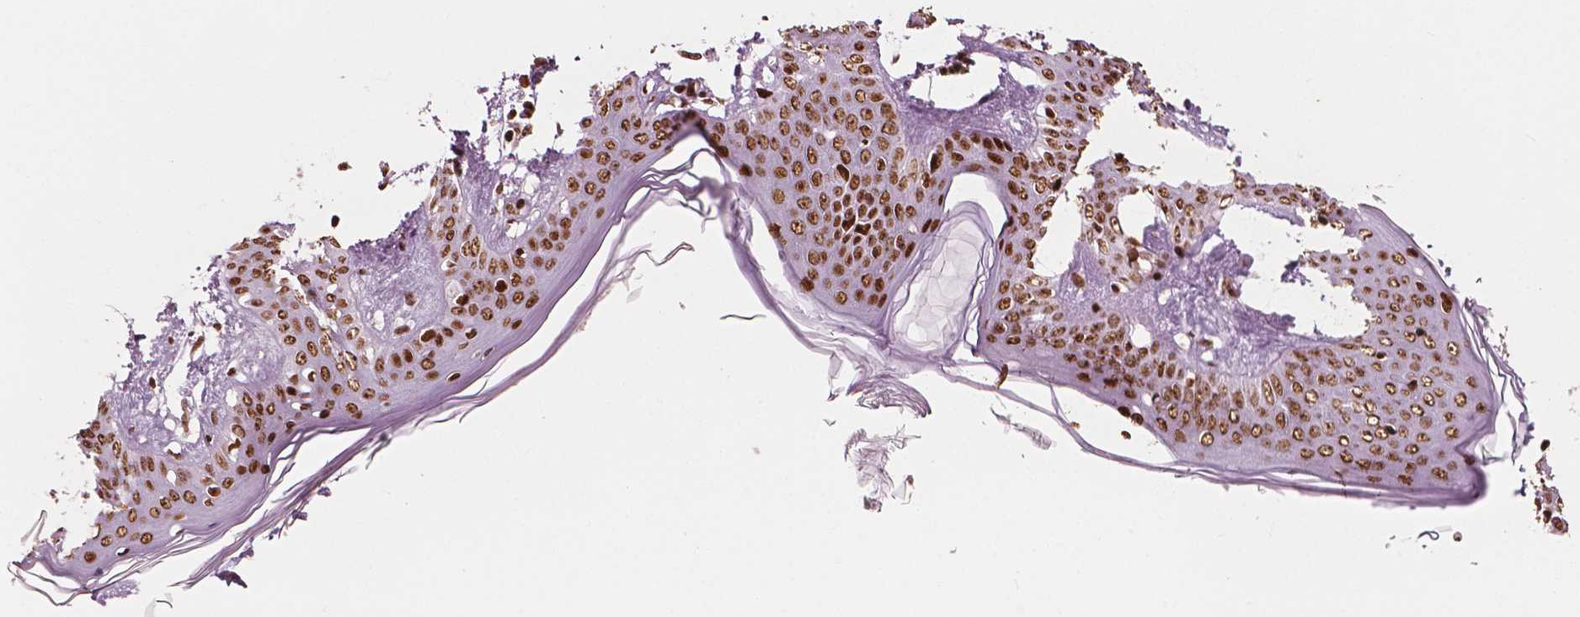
{"staining": {"intensity": "strong", "quantity": ">75%", "location": "nuclear"}, "tissue": "skin", "cell_type": "Fibroblasts", "image_type": "normal", "snomed": [{"axis": "morphology", "description": "Normal tissue, NOS"}, {"axis": "topography", "description": "Skin"}], "caption": "Human skin stained with a brown dye exhibits strong nuclear positive positivity in about >75% of fibroblasts.", "gene": "CTCF", "patient": {"sex": "female", "age": 34}}